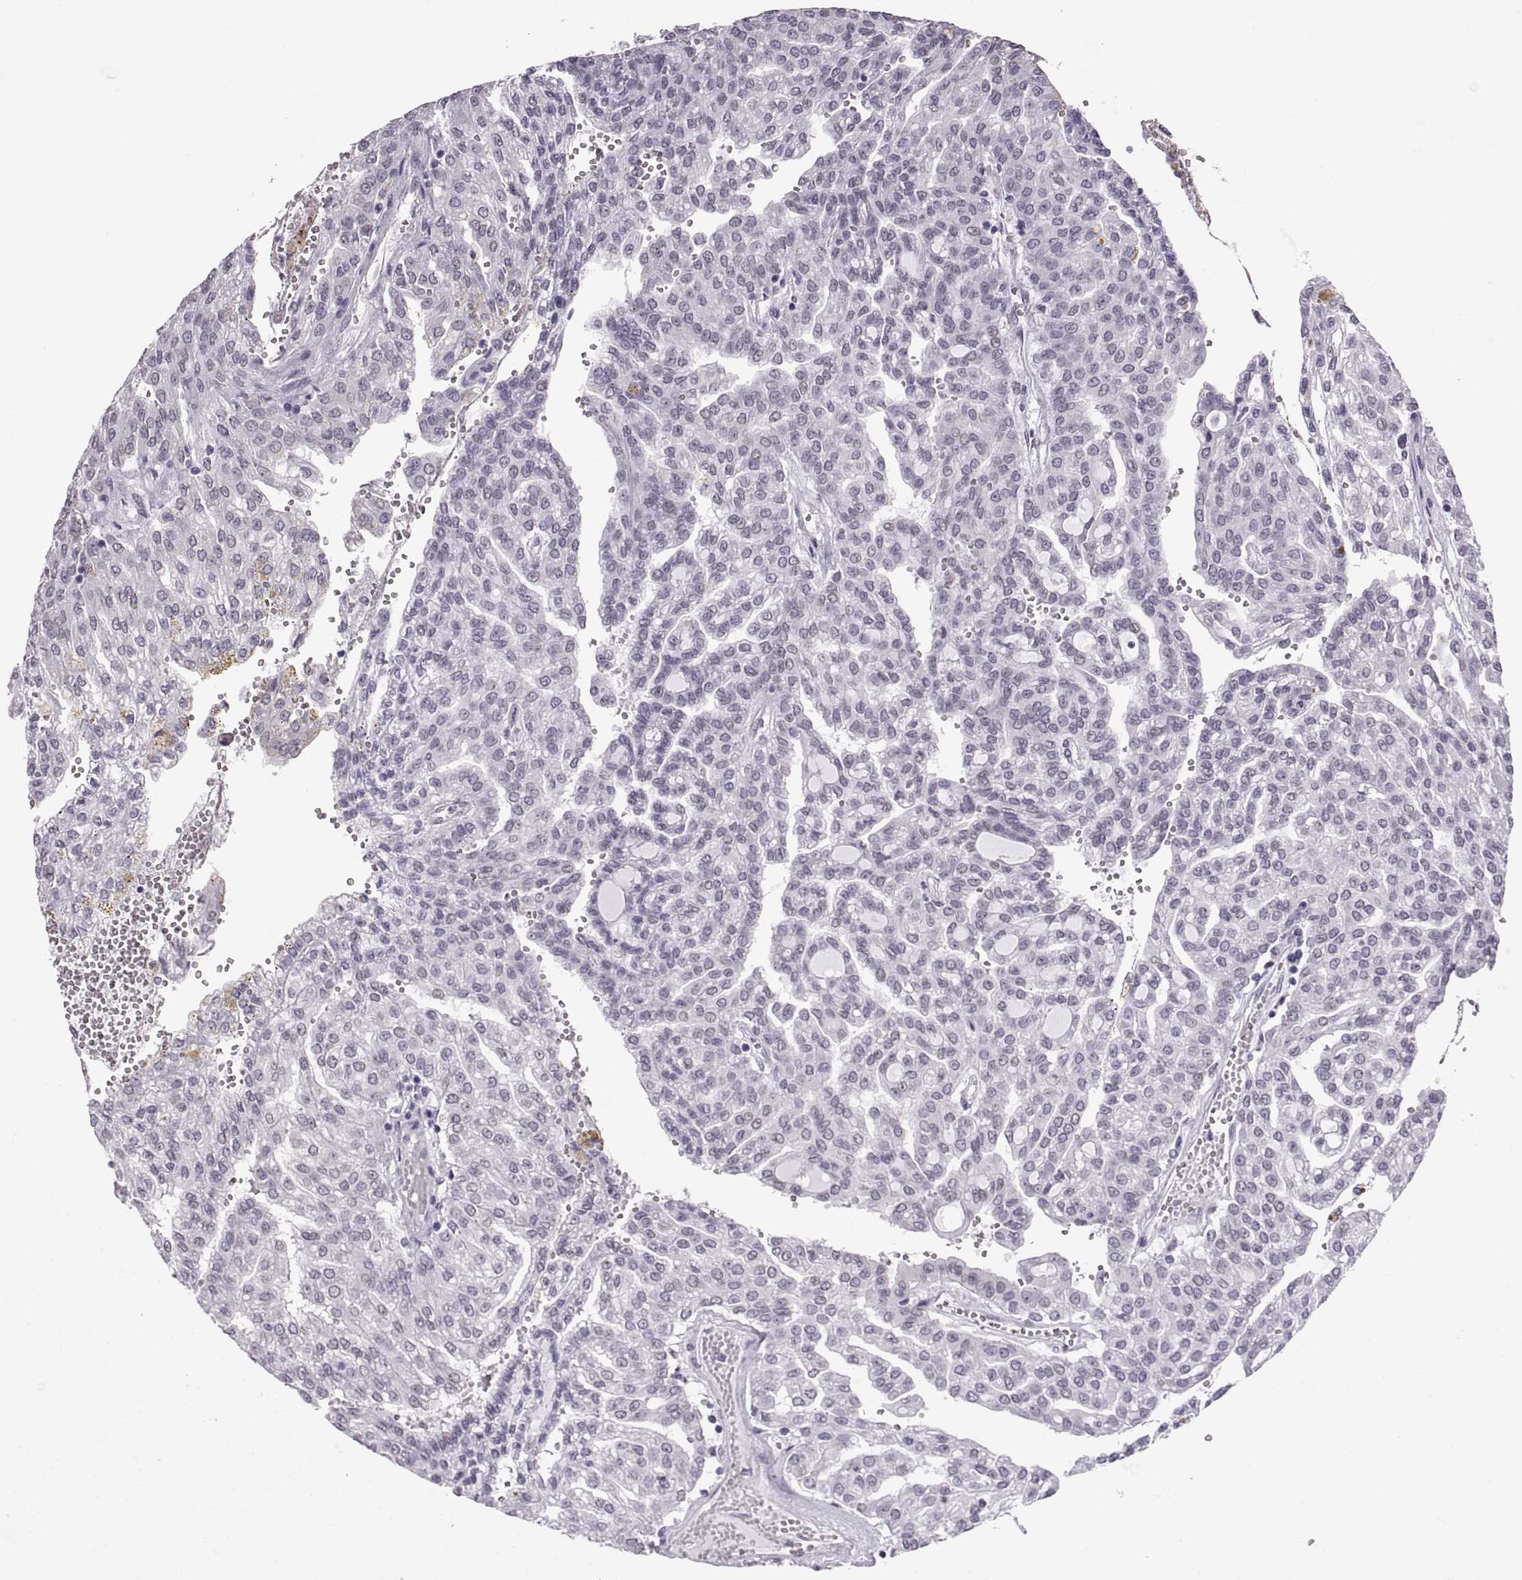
{"staining": {"intensity": "negative", "quantity": "none", "location": "none"}, "tissue": "renal cancer", "cell_type": "Tumor cells", "image_type": "cancer", "snomed": [{"axis": "morphology", "description": "Adenocarcinoma, NOS"}, {"axis": "topography", "description": "Kidney"}], "caption": "The immunohistochemistry (IHC) histopathology image has no significant positivity in tumor cells of renal cancer tissue. (Brightfield microscopy of DAB (3,3'-diaminobenzidine) IHC at high magnification).", "gene": "KRT77", "patient": {"sex": "male", "age": 63}}